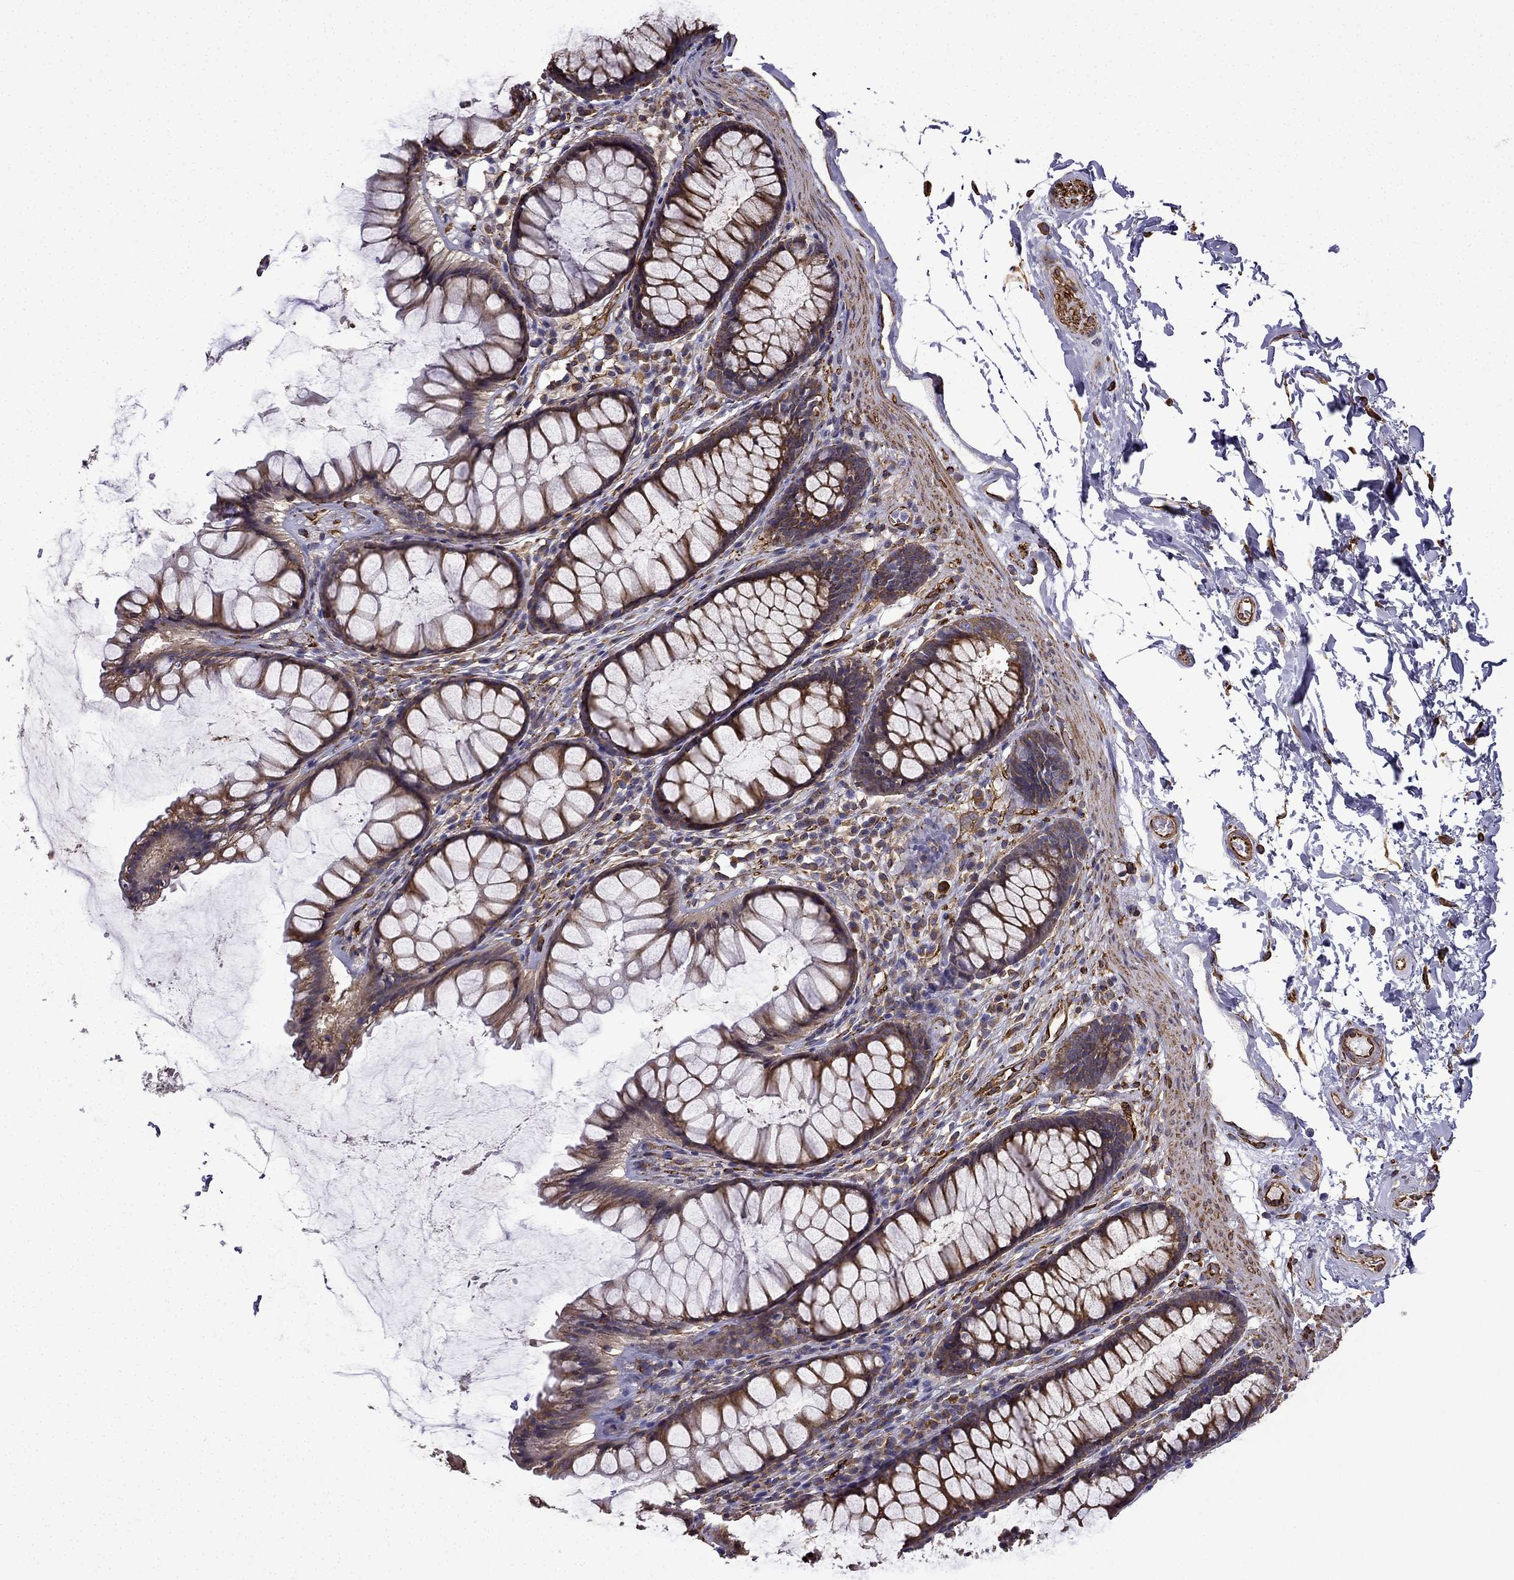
{"staining": {"intensity": "strong", "quantity": ">75%", "location": "cytoplasmic/membranous"}, "tissue": "rectum", "cell_type": "Glandular cells", "image_type": "normal", "snomed": [{"axis": "morphology", "description": "Normal tissue, NOS"}, {"axis": "topography", "description": "Rectum"}], "caption": "Immunohistochemistry (IHC) image of normal rectum: rectum stained using immunohistochemistry exhibits high levels of strong protein expression localized specifically in the cytoplasmic/membranous of glandular cells, appearing as a cytoplasmic/membranous brown color.", "gene": "MAP4", "patient": {"sex": "male", "age": 72}}